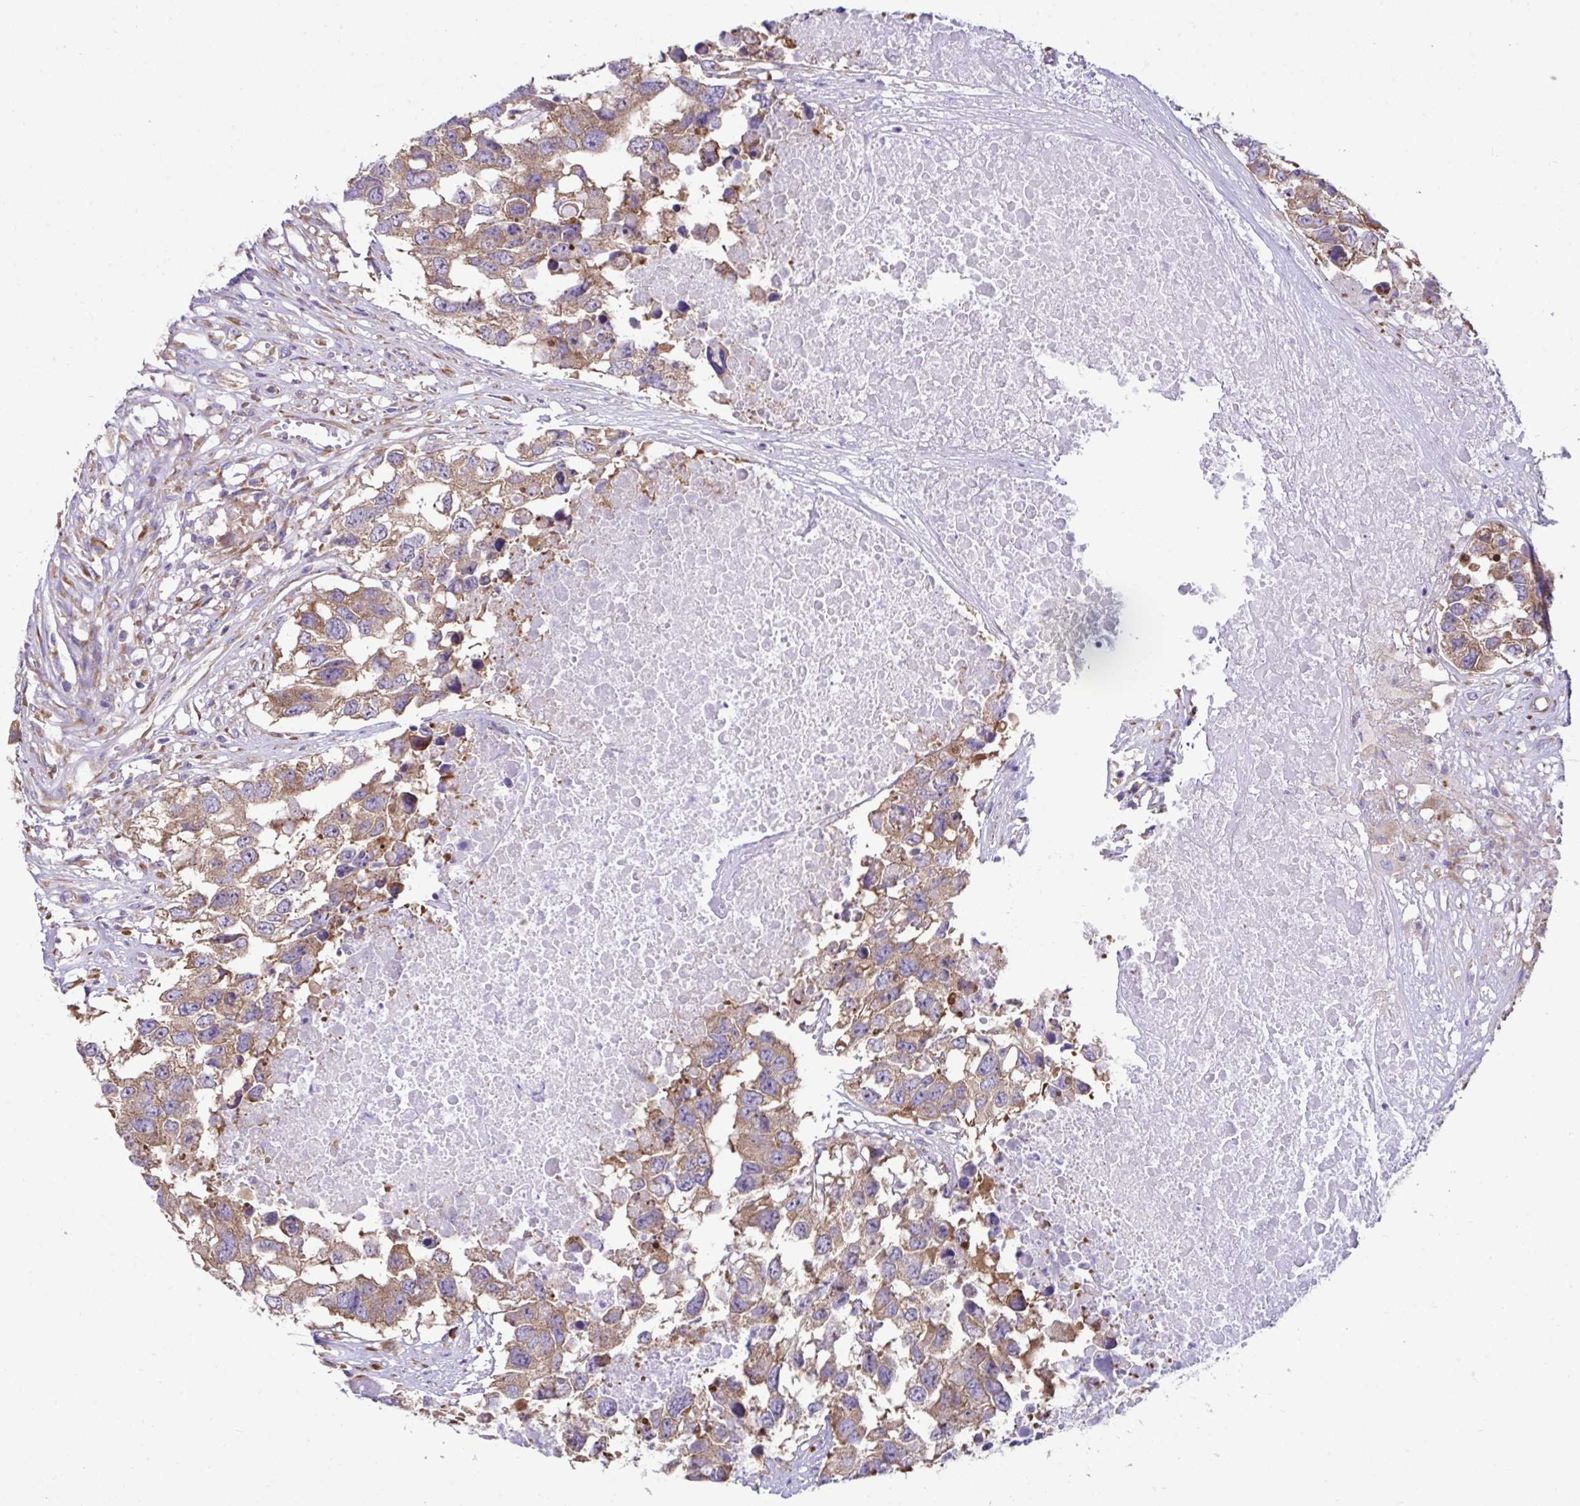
{"staining": {"intensity": "moderate", "quantity": ">75%", "location": "cytoplasmic/membranous"}, "tissue": "testis cancer", "cell_type": "Tumor cells", "image_type": "cancer", "snomed": [{"axis": "morphology", "description": "Carcinoma, Embryonal, NOS"}, {"axis": "topography", "description": "Testis"}], "caption": "This is a histology image of immunohistochemistry staining of testis embryonal carcinoma, which shows moderate expression in the cytoplasmic/membranous of tumor cells.", "gene": "RPL7", "patient": {"sex": "male", "age": 83}}